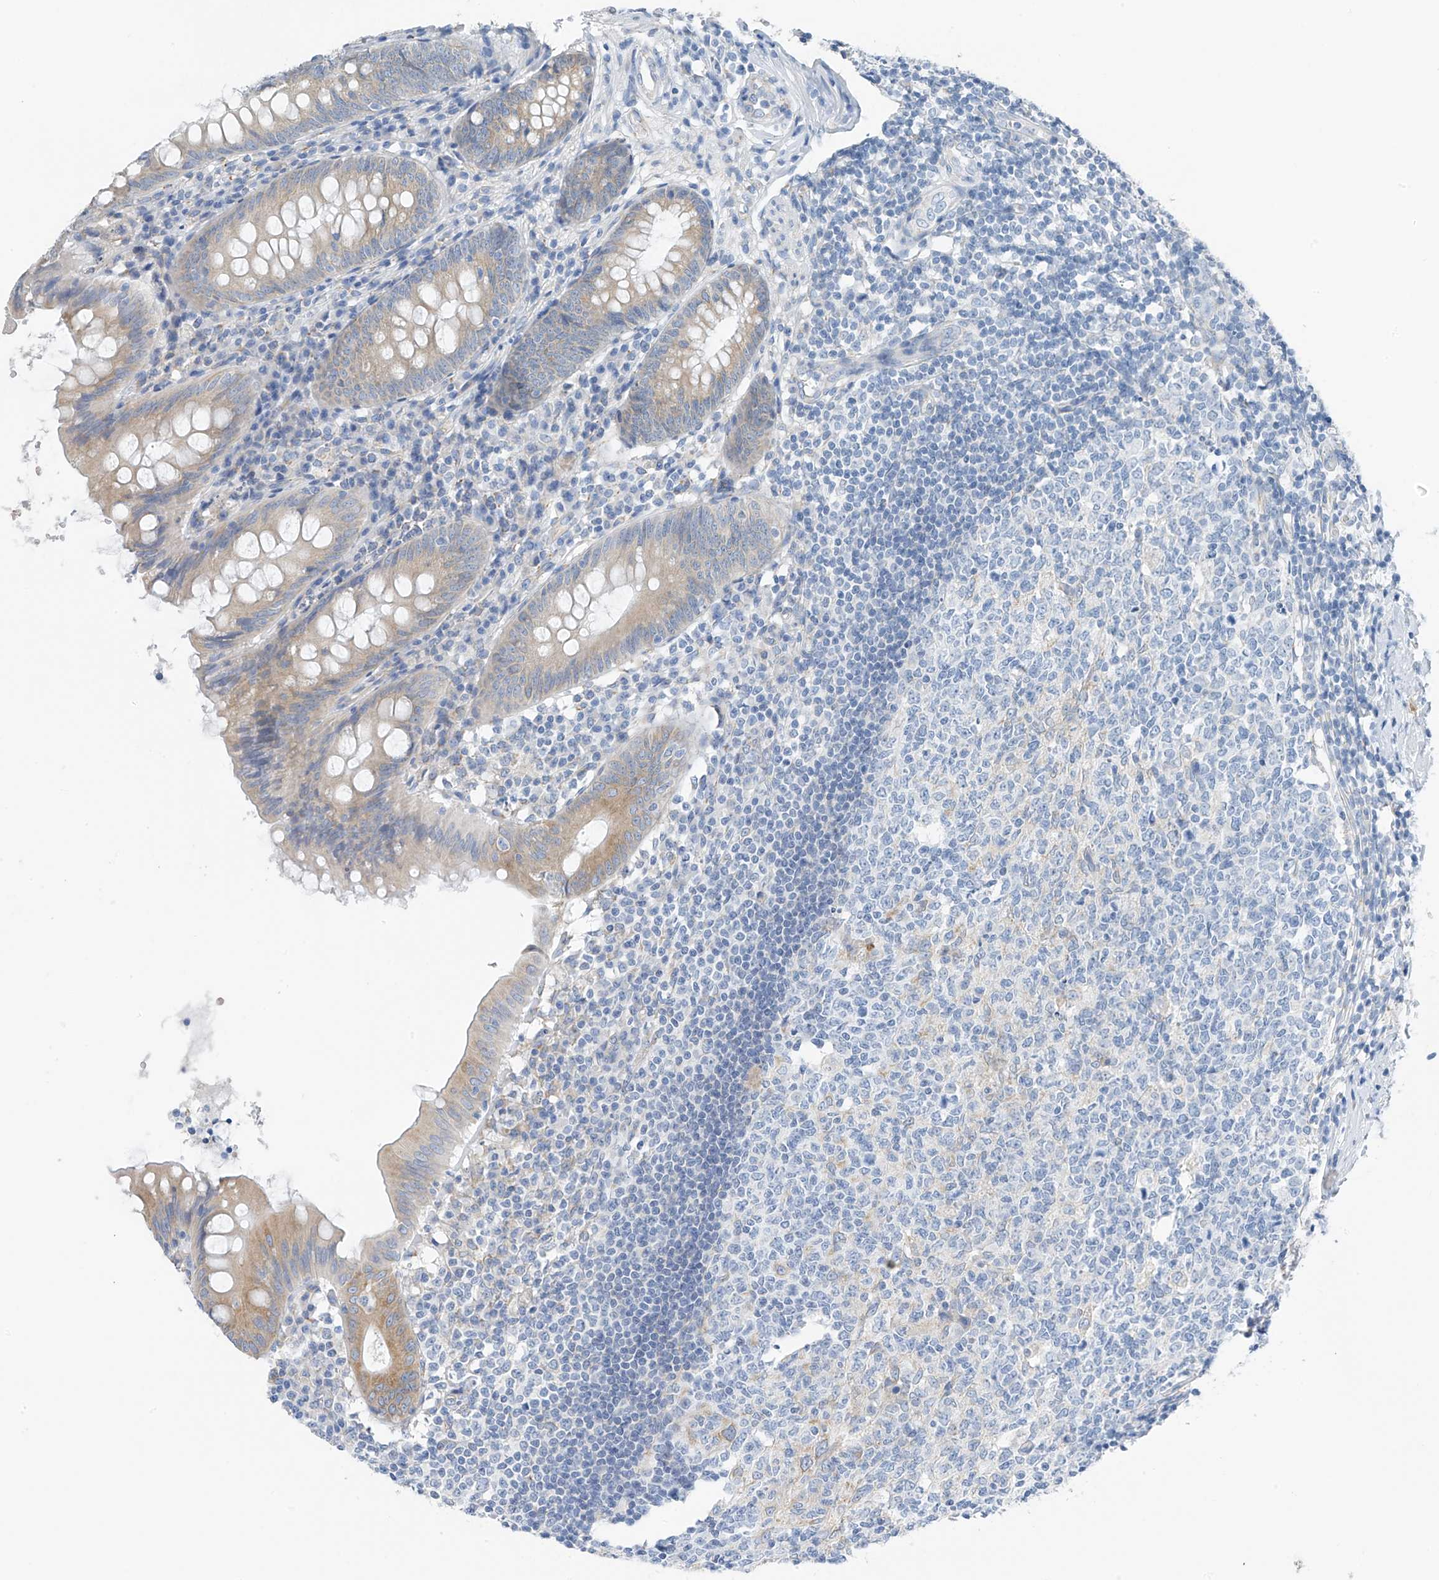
{"staining": {"intensity": "weak", "quantity": ">75%", "location": "cytoplasmic/membranous"}, "tissue": "appendix", "cell_type": "Glandular cells", "image_type": "normal", "snomed": [{"axis": "morphology", "description": "Normal tissue, NOS"}, {"axis": "topography", "description": "Appendix"}], "caption": "Appendix stained with IHC exhibits weak cytoplasmic/membranous positivity in about >75% of glandular cells. The protein of interest is stained brown, and the nuclei are stained in blue (DAB (3,3'-diaminobenzidine) IHC with brightfield microscopy, high magnification).", "gene": "RCN2", "patient": {"sex": "female", "age": 54}}